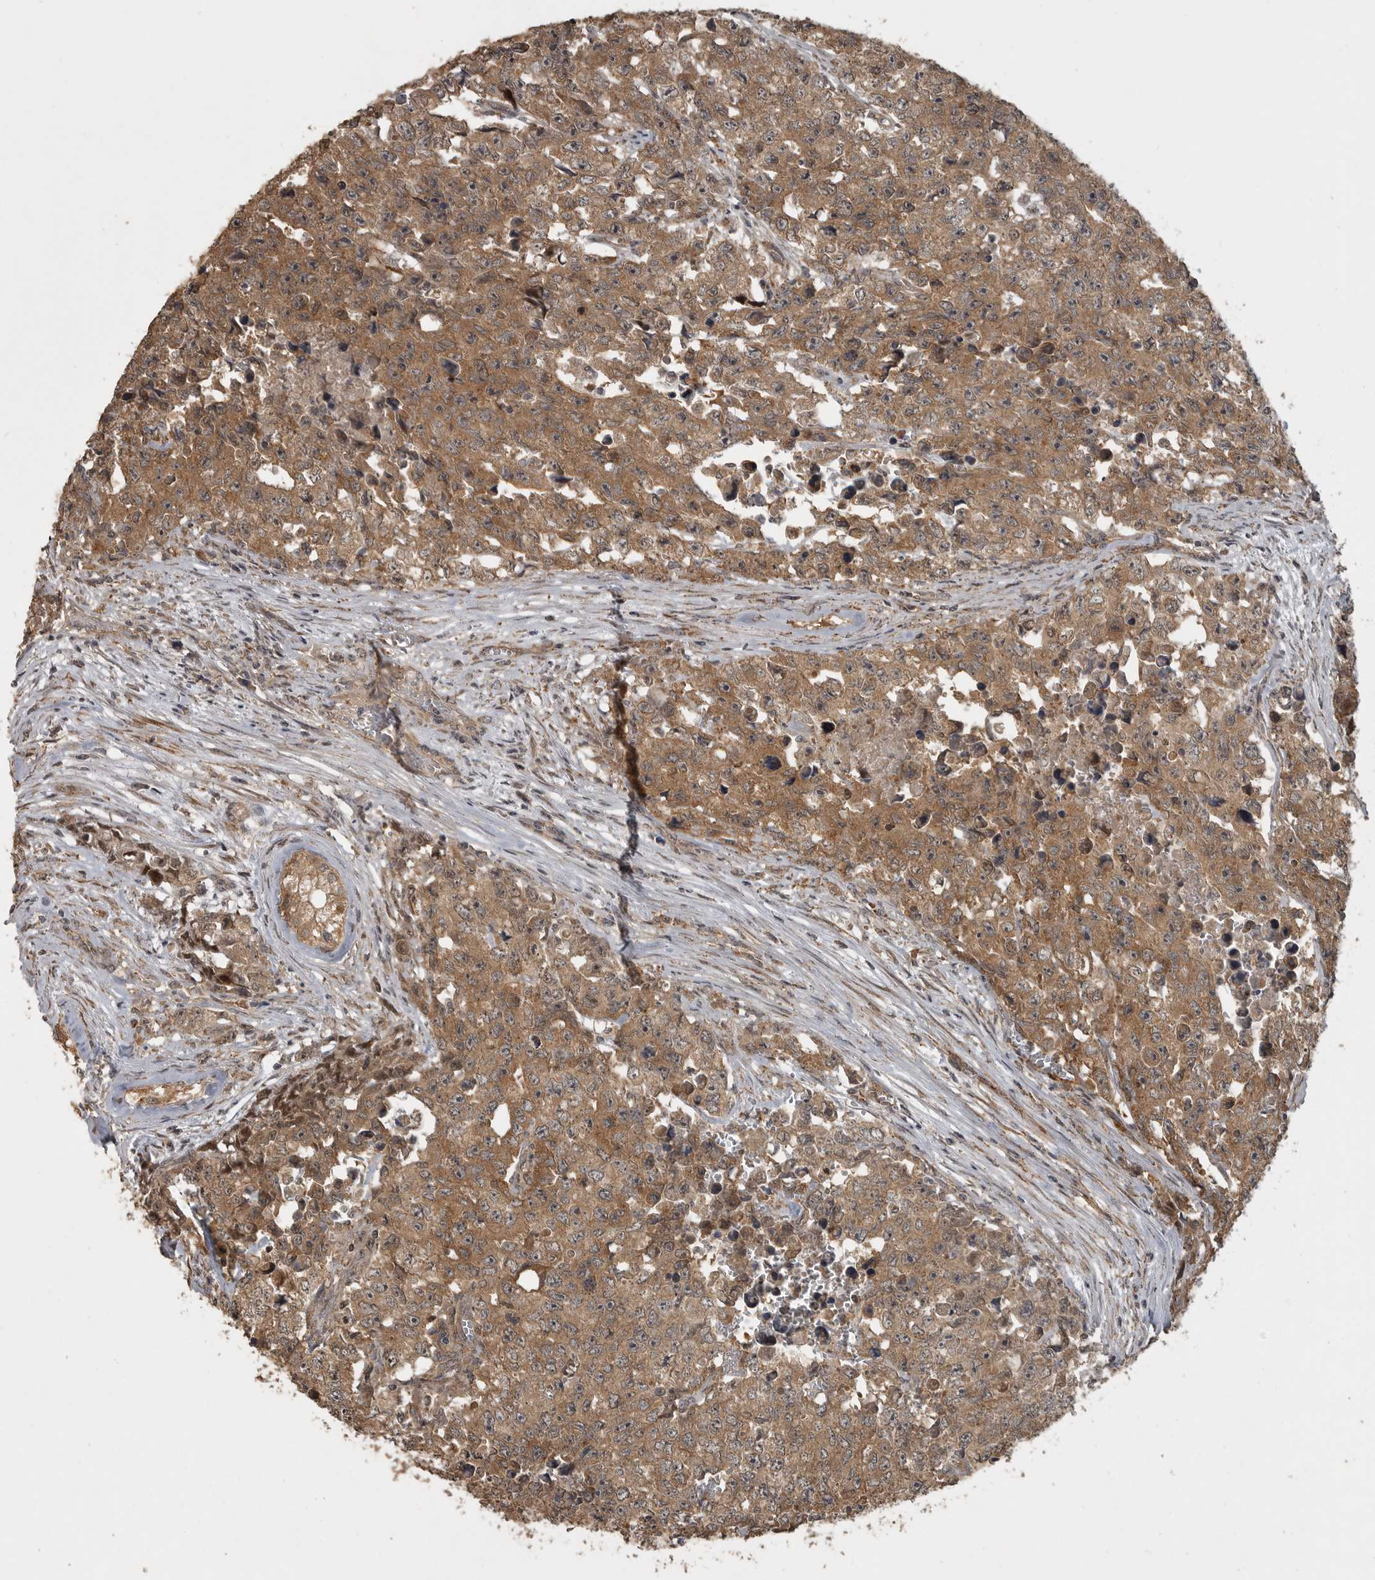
{"staining": {"intensity": "moderate", "quantity": ">75%", "location": "cytoplasmic/membranous"}, "tissue": "testis cancer", "cell_type": "Tumor cells", "image_type": "cancer", "snomed": [{"axis": "morphology", "description": "Carcinoma, Embryonal, NOS"}, {"axis": "topography", "description": "Testis"}], "caption": "A brown stain highlights moderate cytoplasmic/membranous positivity of a protein in human embryonal carcinoma (testis) tumor cells. (DAB (3,3'-diaminobenzidine) IHC with brightfield microscopy, high magnification).", "gene": "LLGL1", "patient": {"sex": "male", "age": 28}}